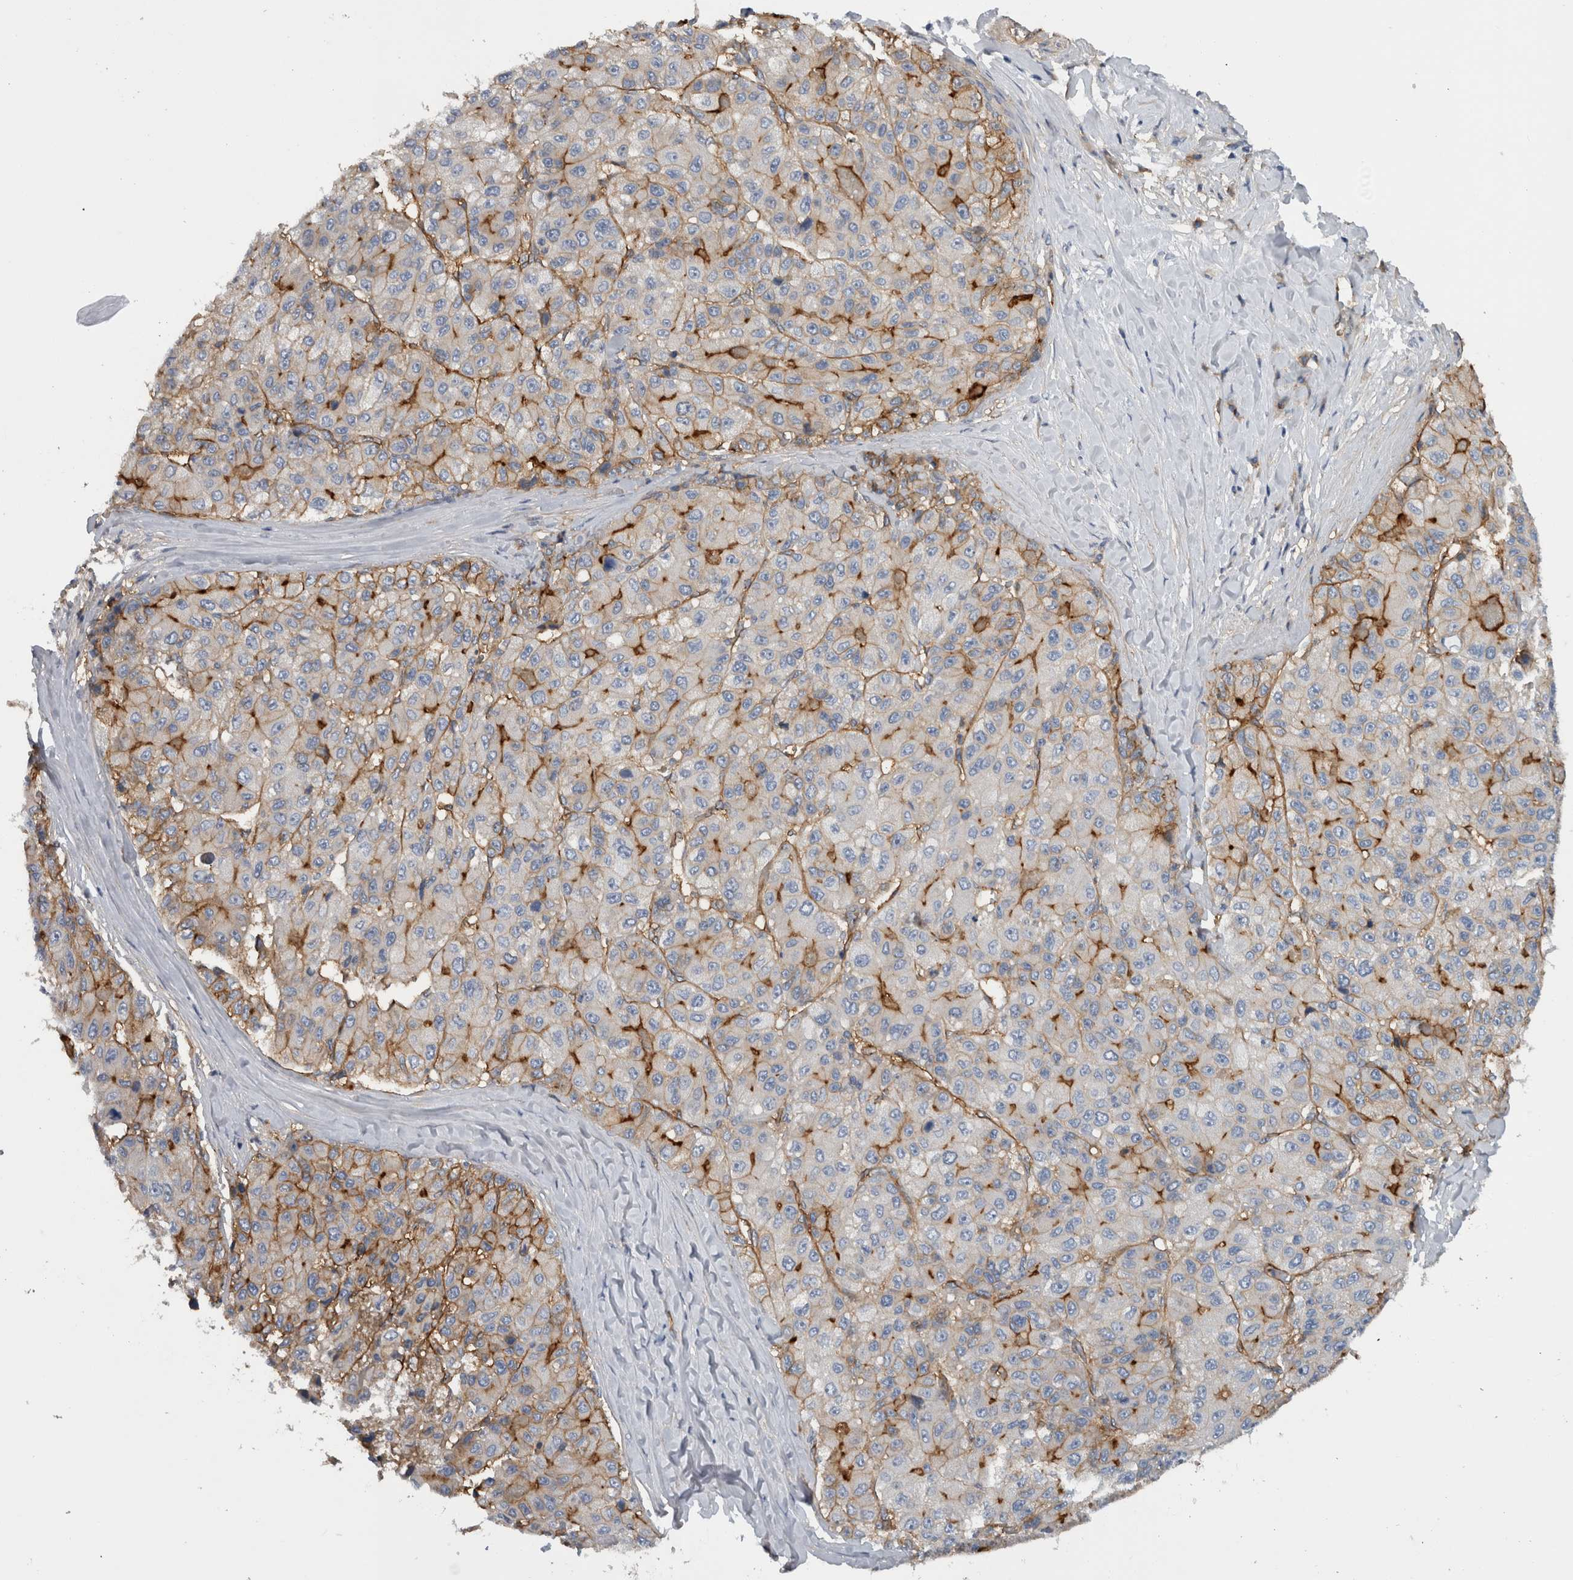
{"staining": {"intensity": "moderate", "quantity": "25%-75%", "location": "cytoplasmic/membranous"}, "tissue": "liver cancer", "cell_type": "Tumor cells", "image_type": "cancer", "snomed": [{"axis": "morphology", "description": "Carcinoma, Hepatocellular, NOS"}, {"axis": "topography", "description": "Liver"}], "caption": "This is an image of immunohistochemistry (IHC) staining of hepatocellular carcinoma (liver), which shows moderate expression in the cytoplasmic/membranous of tumor cells.", "gene": "CD59", "patient": {"sex": "male", "age": 80}}